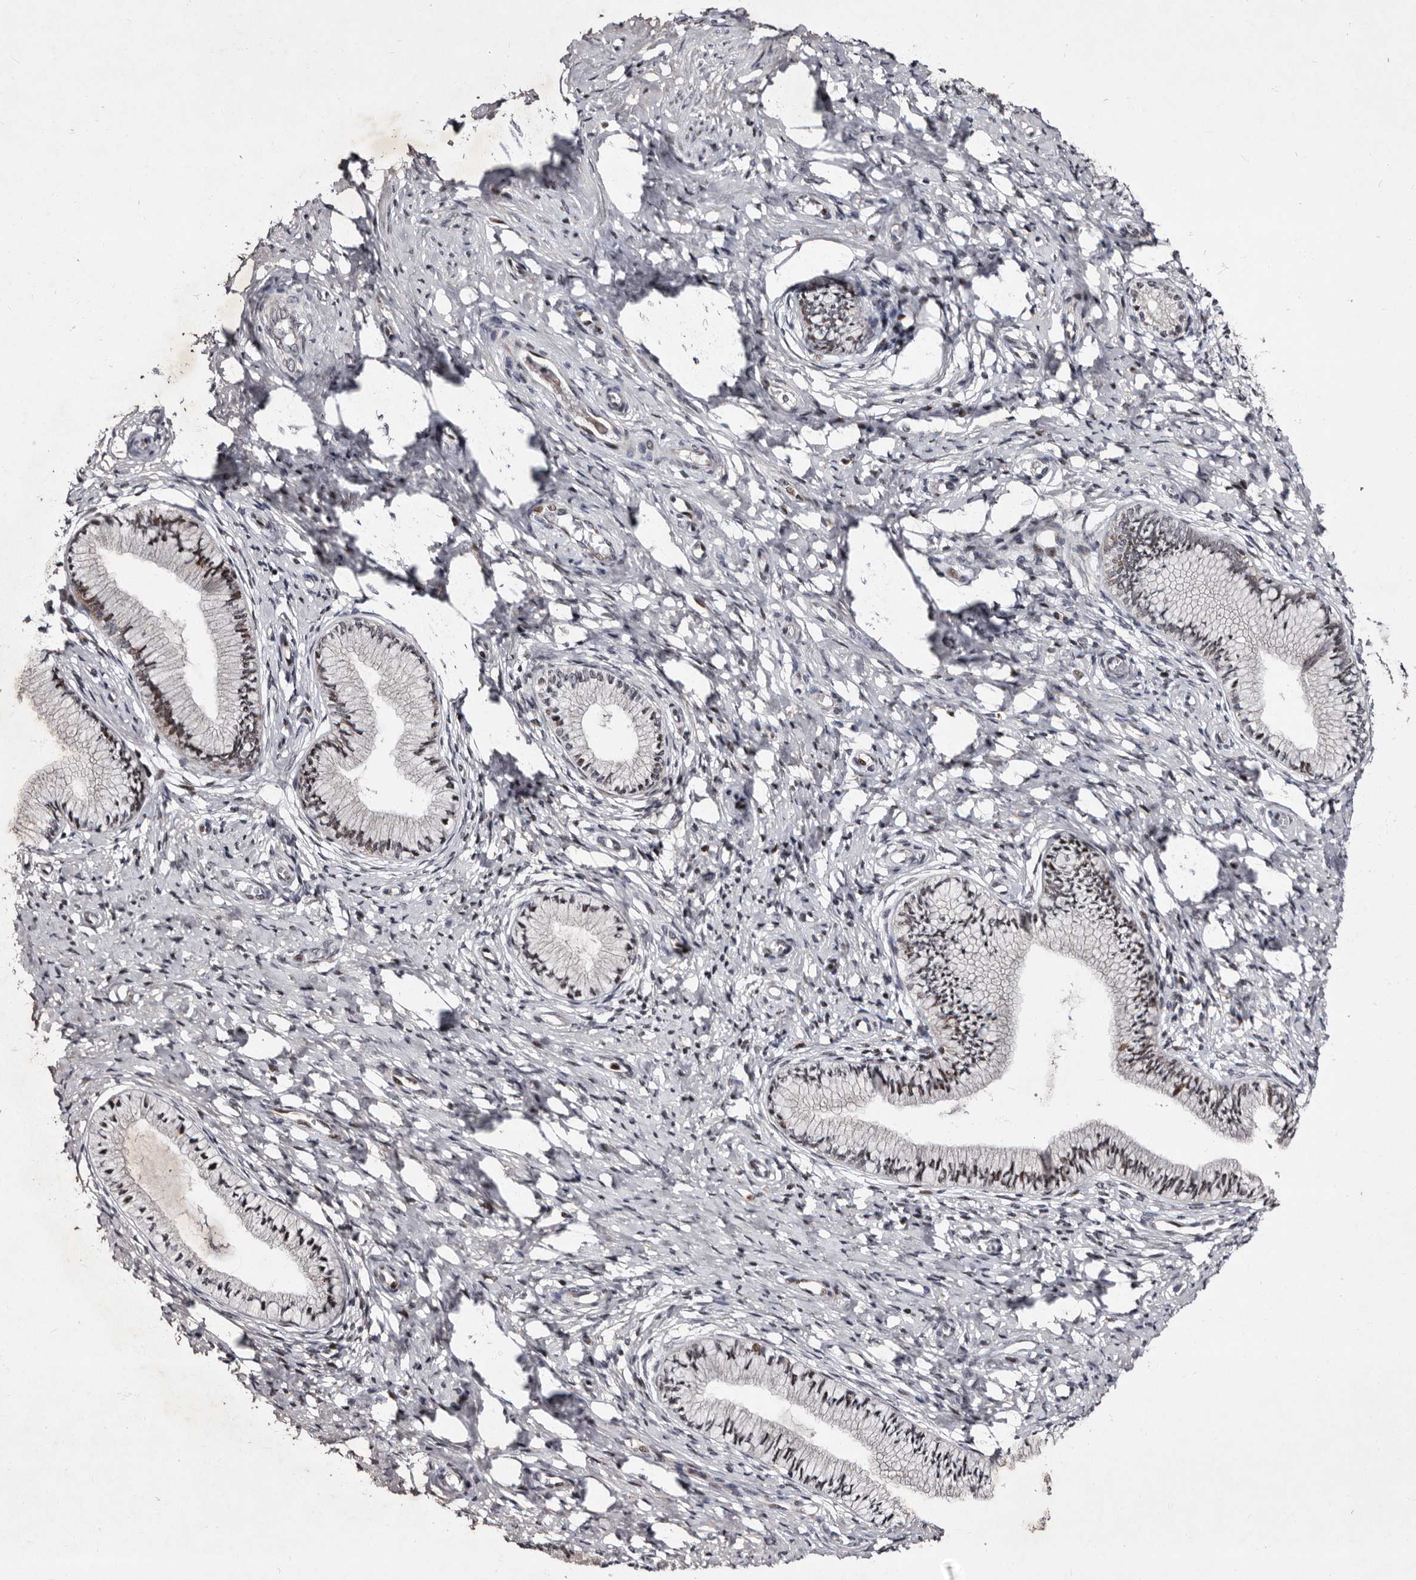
{"staining": {"intensity": "weak", "quantity": "<25%", "location": "nuclear"}, "tissue": "cervix", "cell_type": "Glandular cells", "image_type": "normal", "snomed": [{"axis": "morphology", "description": "Normal tissue, NOS"}, {"axis": "topography", "description": "Cervix"}], "caption": "DAB immunohistochemical staining of normal cervix shows no significant positivity in glandular cells.", "gene": "TNKS", "patient": {"sex": "female", "age": 36}}